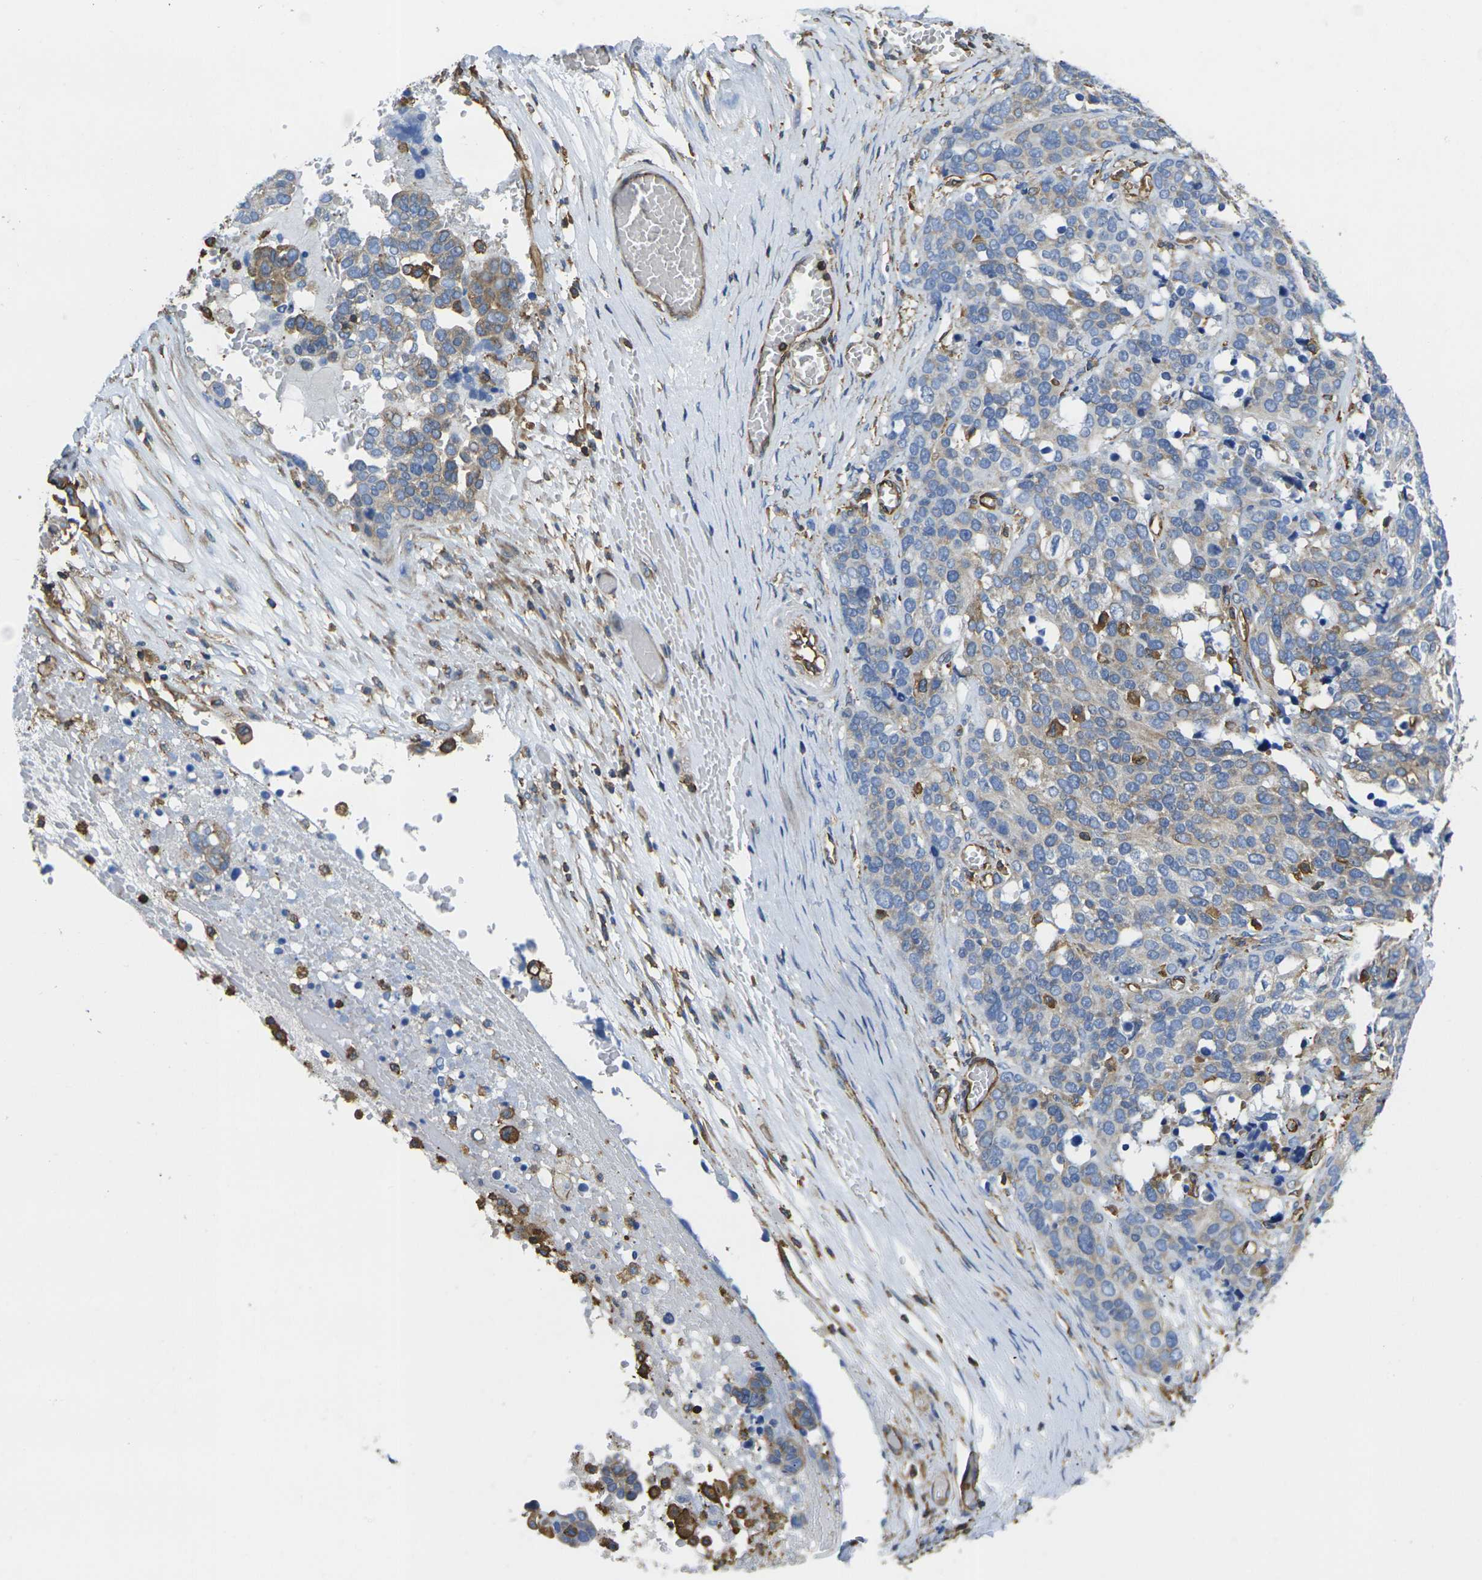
{"staining": {"intensity": "moderate", "quantity": "<25%", "location": "cytoplasmic/membranous"}, "tissue": "ovarian cancer", "cell_type": "Tumor cells", "image_type": "cancer", "snomed": [{"axis": "morphology", "description": "Cystadenocarcinoma, serous, NOS"}, {"axis": "topography", "description": "Ovary"}], "caption": "This is an image of immunohistochemistry (IHC) staining of serous cystadenocarcinoma (ovarian), which shows moderate staining in the cytoplasmic/membranous of tumor cells.", "gene": "FAM110D", "patient": {"sex": "female", "age": 44}}